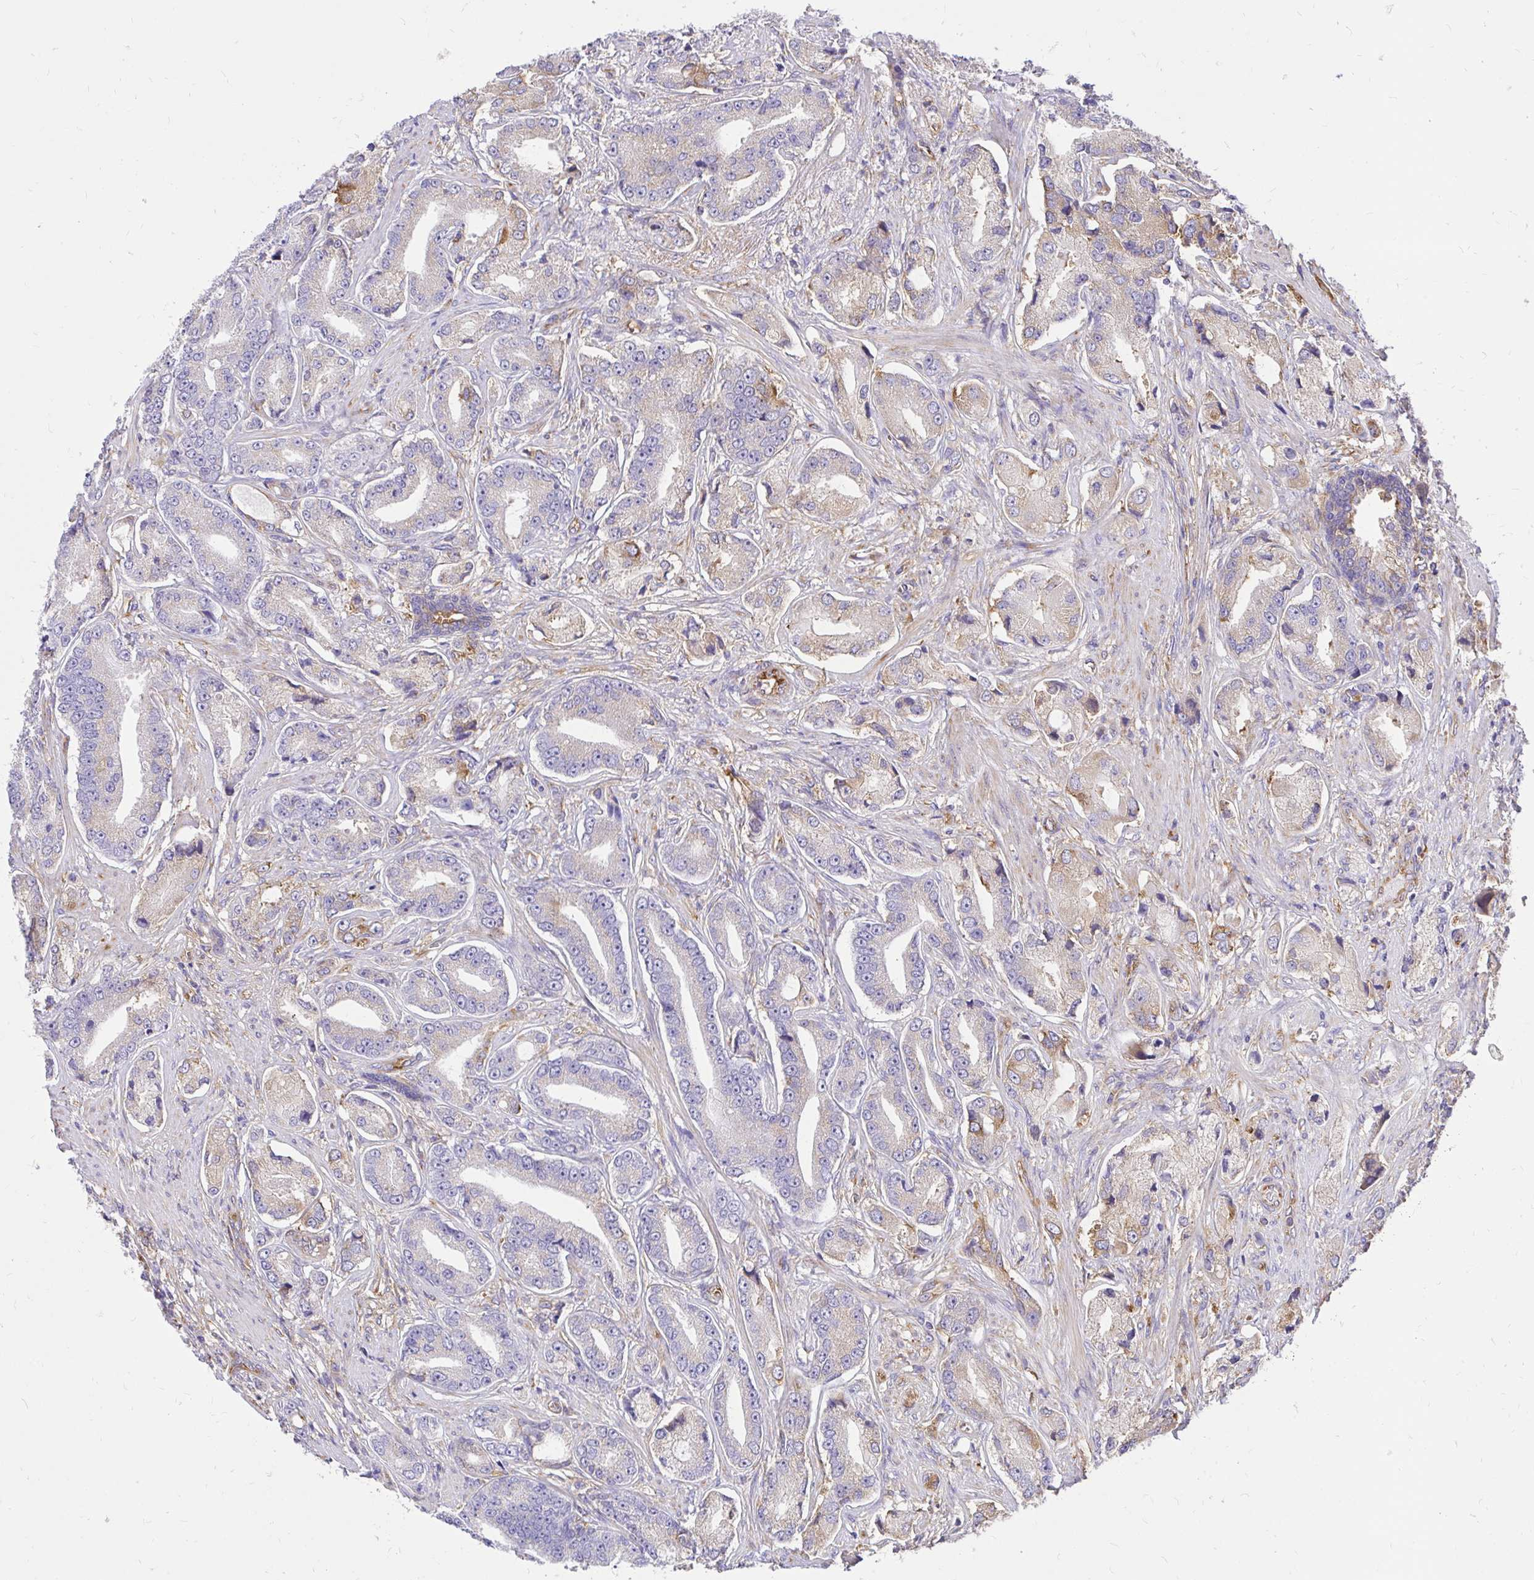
{"staining": {"intensity": "negative", "quantity": "none", "location": "none"}, "tissue": "prostate cancer", "cell_type": "Tumor cells", "image_type": "cancer", "snomed": [{"axis": "morphology", "description": "Adenocarcinoma, High grade"}, {"axis": "topography", "description": "Prostate and seminal vesicle, NOS"}], "caption": "Immunohistochemistry histopathology image of neoplastic tissue: high-grade adenocarcinoma (prostate) stained with DAB demonstrates no significant protein staining in tumor cells. (Brightfield microscopy of DAB (3,3'-diaminobenzidine) immunohistochemistry at high magnification).", "gene": "ABCB10", "patient": {"sex": "male", "age": 61}}